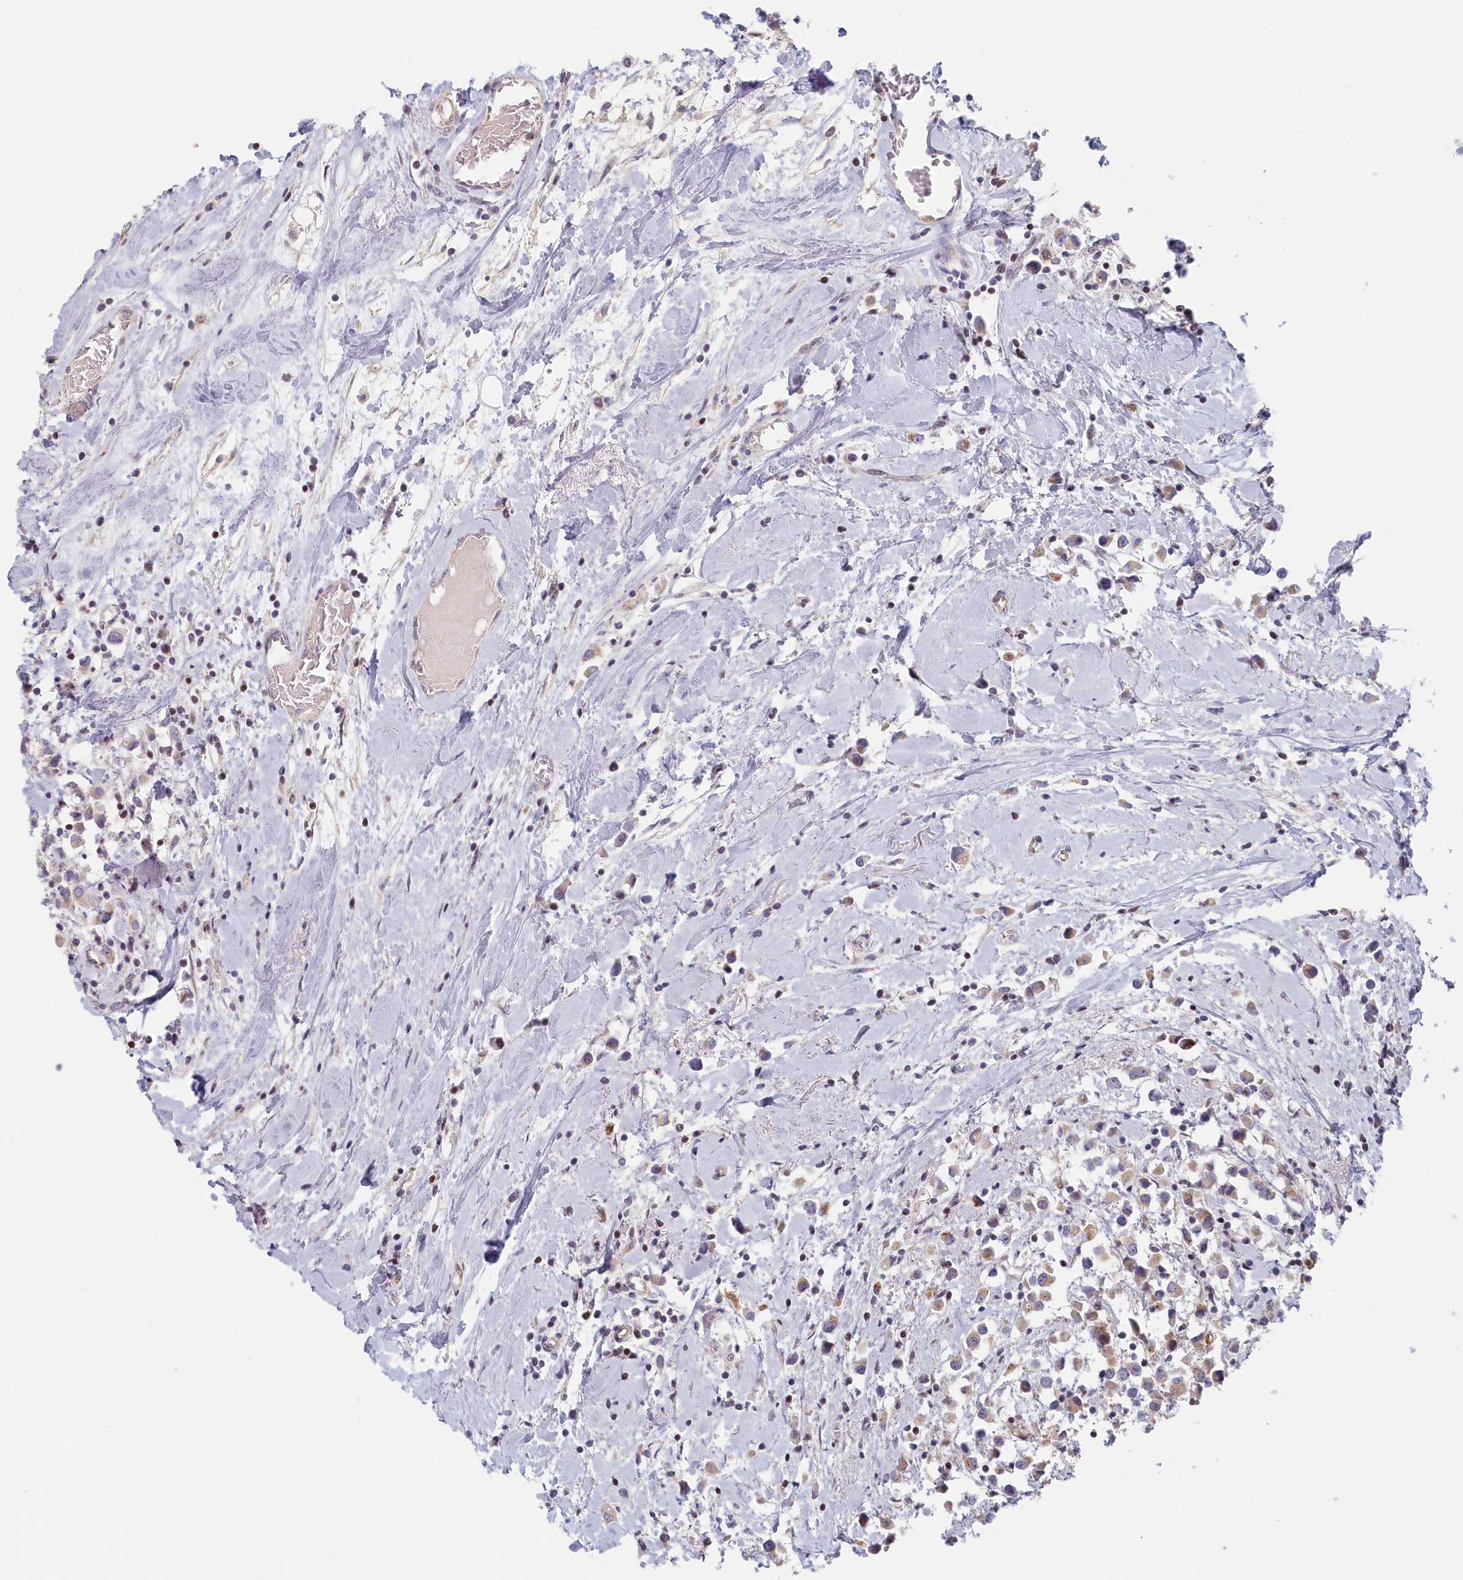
{"staining": {"intensity": "weak", "quantity": "25%-75%", "location": "cytoplasmic/membranous"}, "tissue": "breast cancer", "cell_type": "Tumor cells", "image_type": "cancer", "snomed": [{"axis": "morphology", "description": "Duct carcinoma"}, {"axis": "topography", "description": "Breast"}], "caption": "A high-resolution histopathology image shows immunohistochemistry (IHC) staining of intraductal carcinoma (breast), which demonstrates weak cytoplasmic/membranous positivity in about 25%-75% of tumor cells.", "gene": "INTS4", "patient": {"sex": "female", "age": 61}}